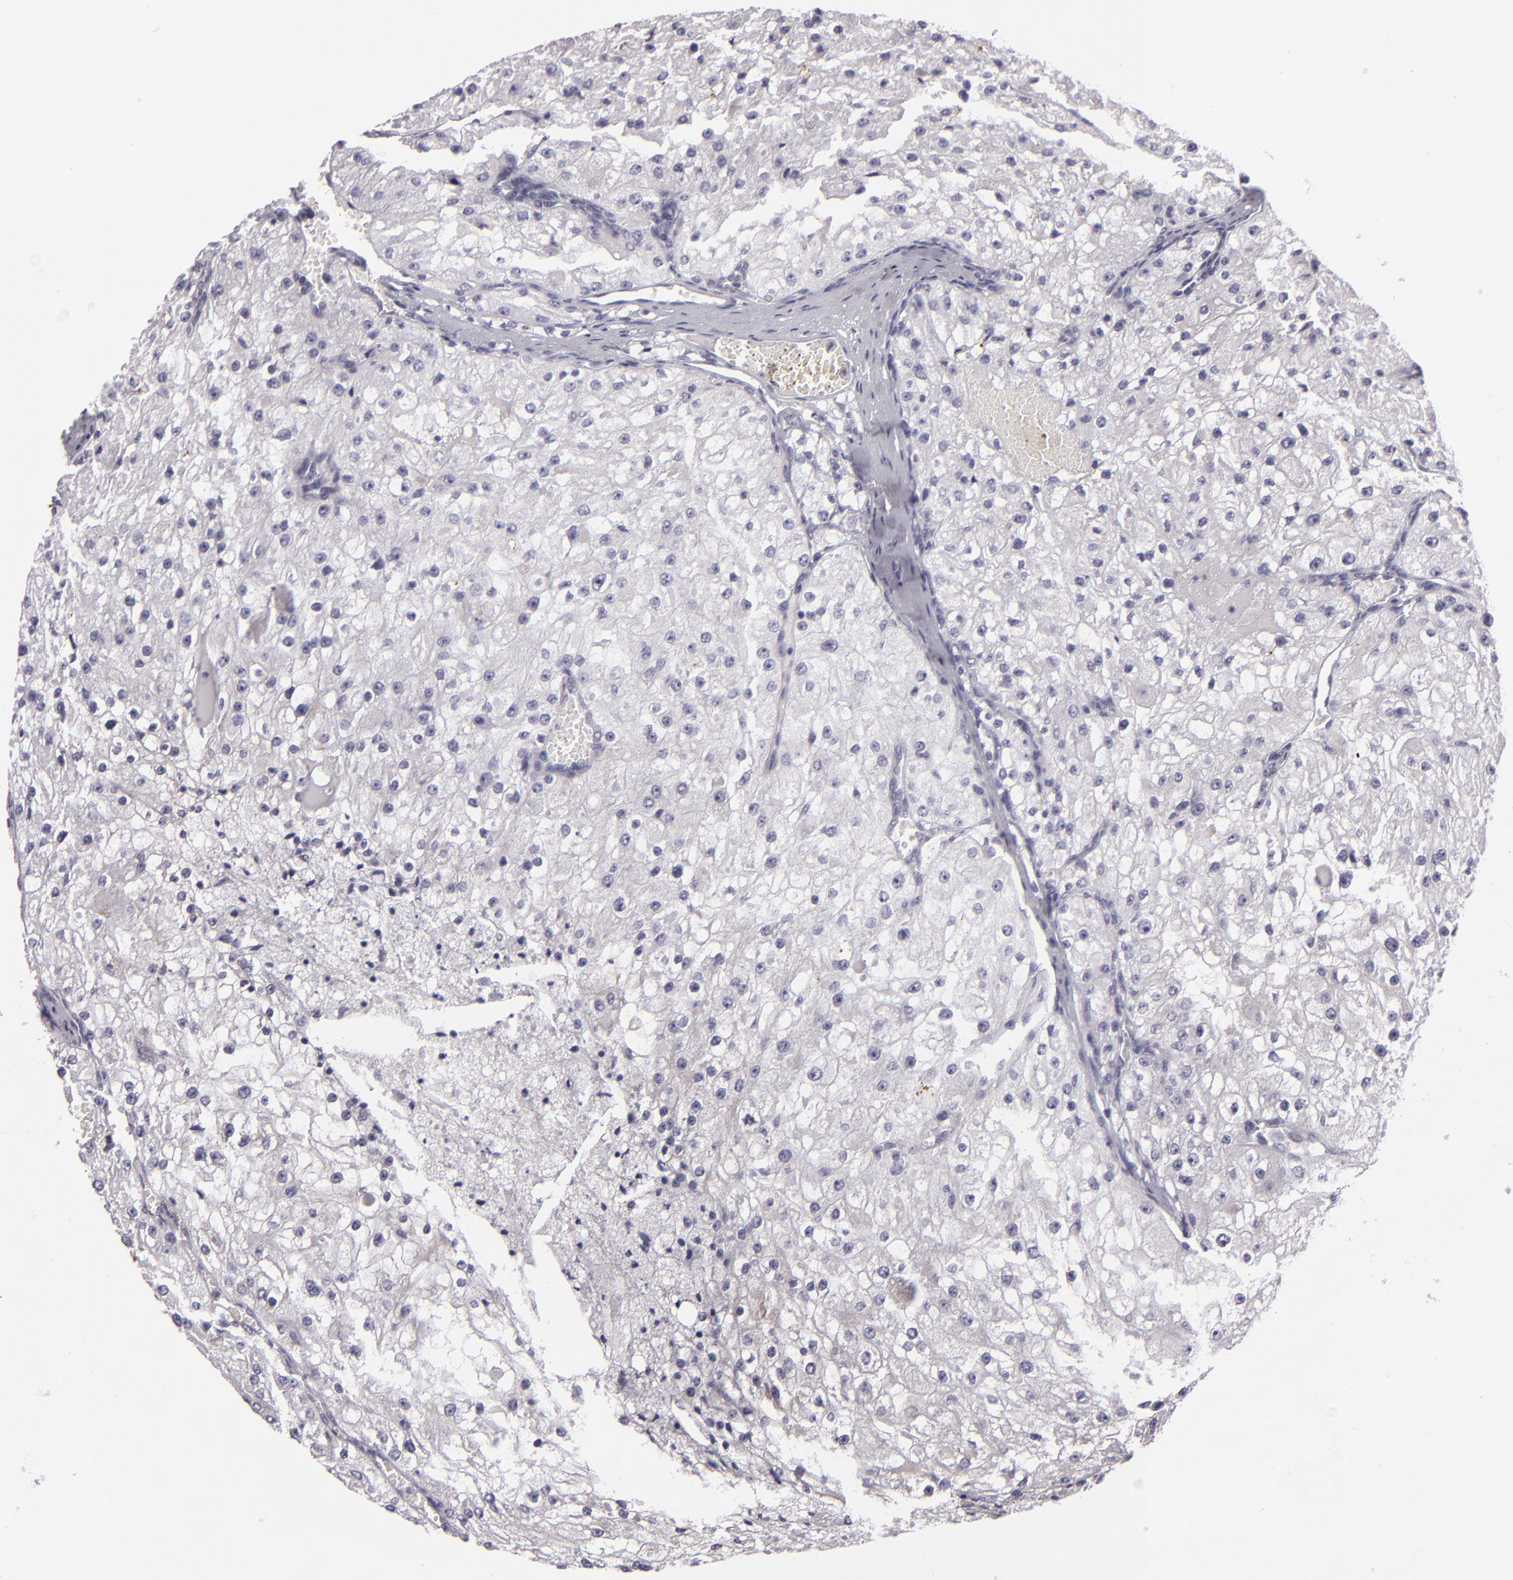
{"staining": {"intensity": "weak", "quantity": "<25%", "location": "cytoplasmic/membranous"}, "tissue": "renal cancer", "cell_type": "Tumor cells", "image_type": "cancer", "snomed": [{"axis": "morphology", "description": "Adenocarcinoma, NOS"}, {"axis": "topography", "description": "Kidney"}], "caption": "IHC of adenocarcinoma (renal) shows no expression in tumor cells. (DAB (3,3'-diaminobenzidine) immunohistochemistry with hematoxylin counter stain).", "gene": "EGFL6", "patient": {"sex": "female", "age": 74}}